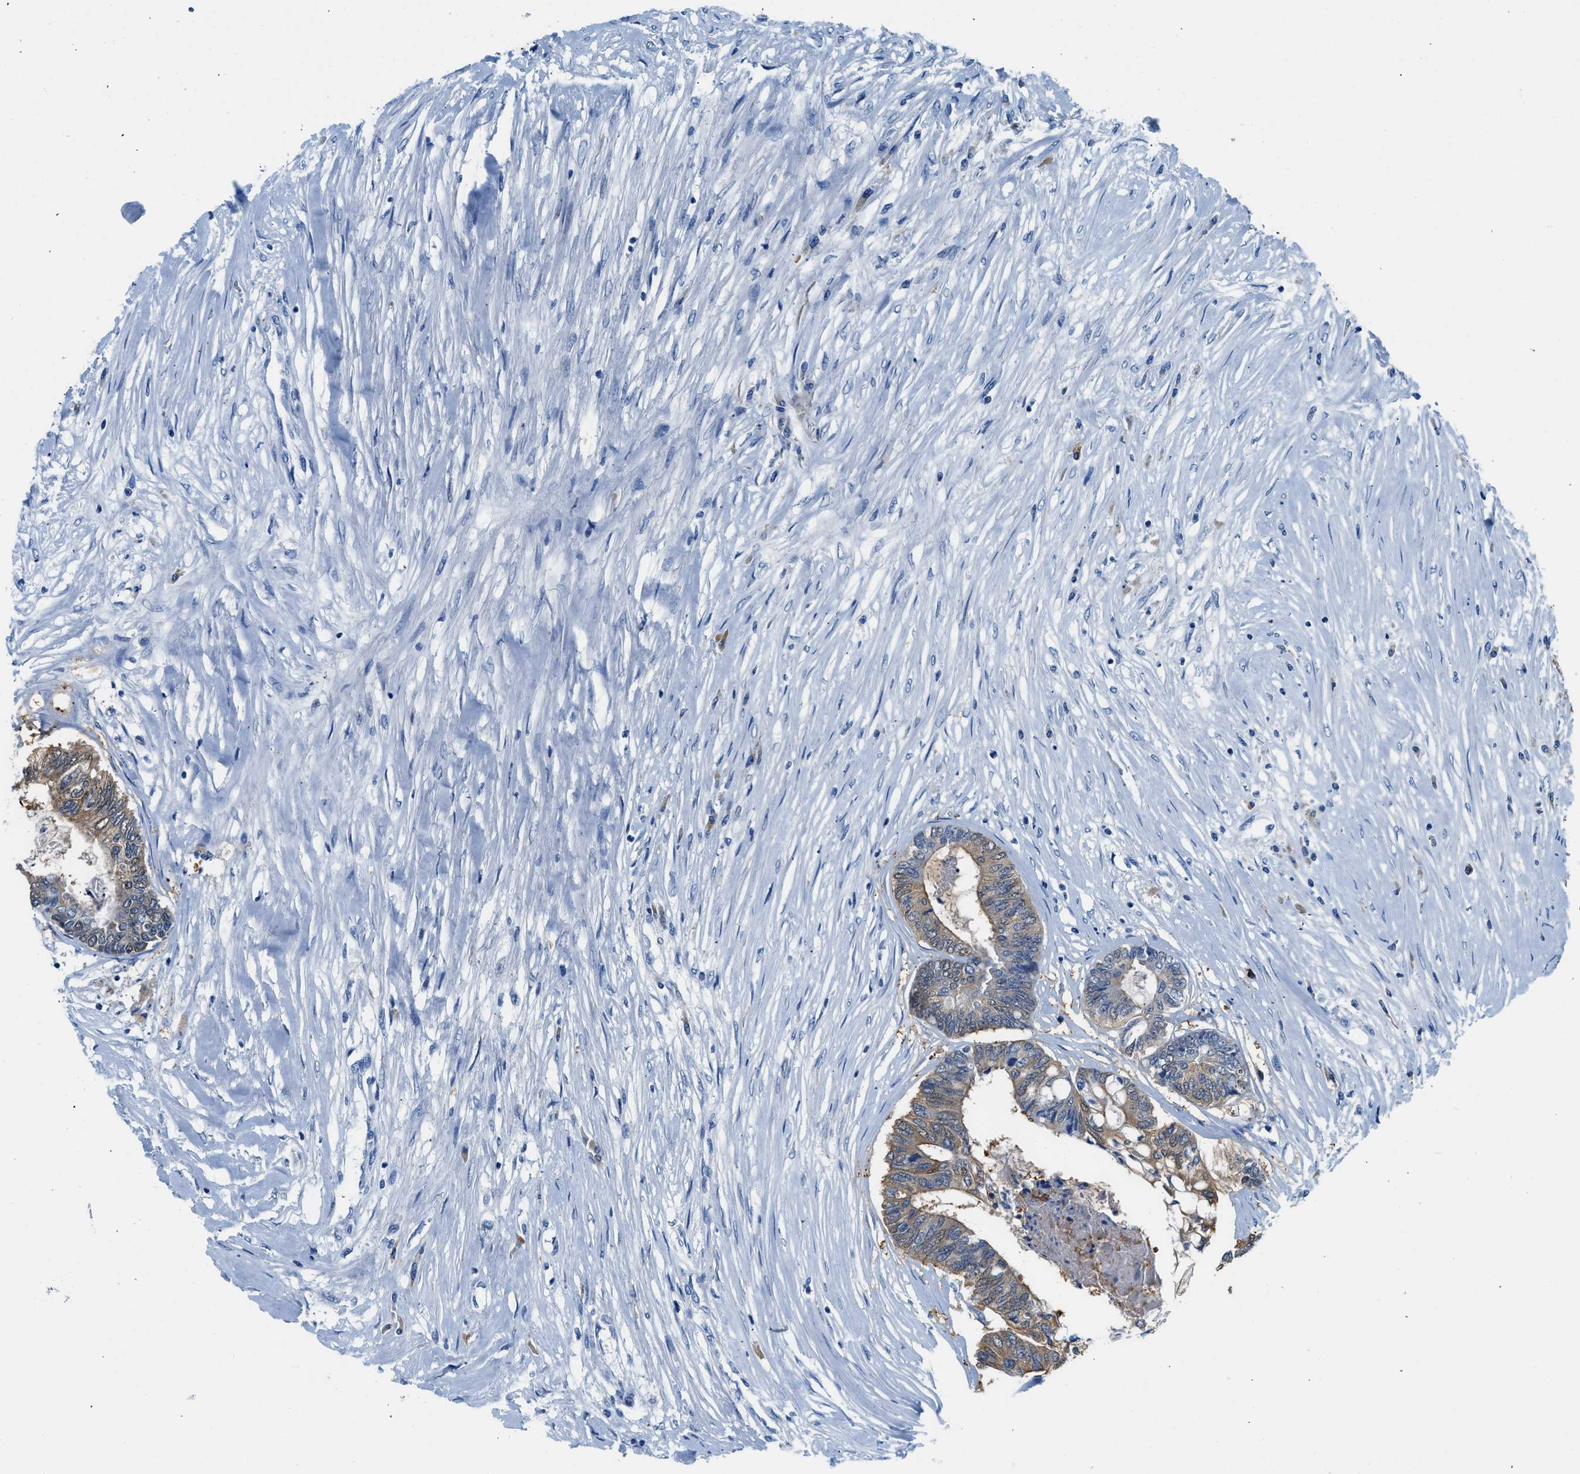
{"staining": {"intensity": "moderate", "quantity": "25%-75%", "location": "cytoplasmic/membranous,nuclear"}, "tissue": "colorectal cancer", "cell_type": "Tumor cells", "image_type": "cancer", "snomed": [{"axis": "morphology", "description": "Adenocarcinoma, NOS"}, {"axis": "topography", "description": "Rectum"}], "caption": "The photomicrograph demonstrates staining of colorectal adenocarcinoma, revealing moderate cytoplasmic/membranous and nuclear protein positivity (brown color) within tumor cells.", "gene": "FADS6", "patient": {"sex": "male", "age": 63}}